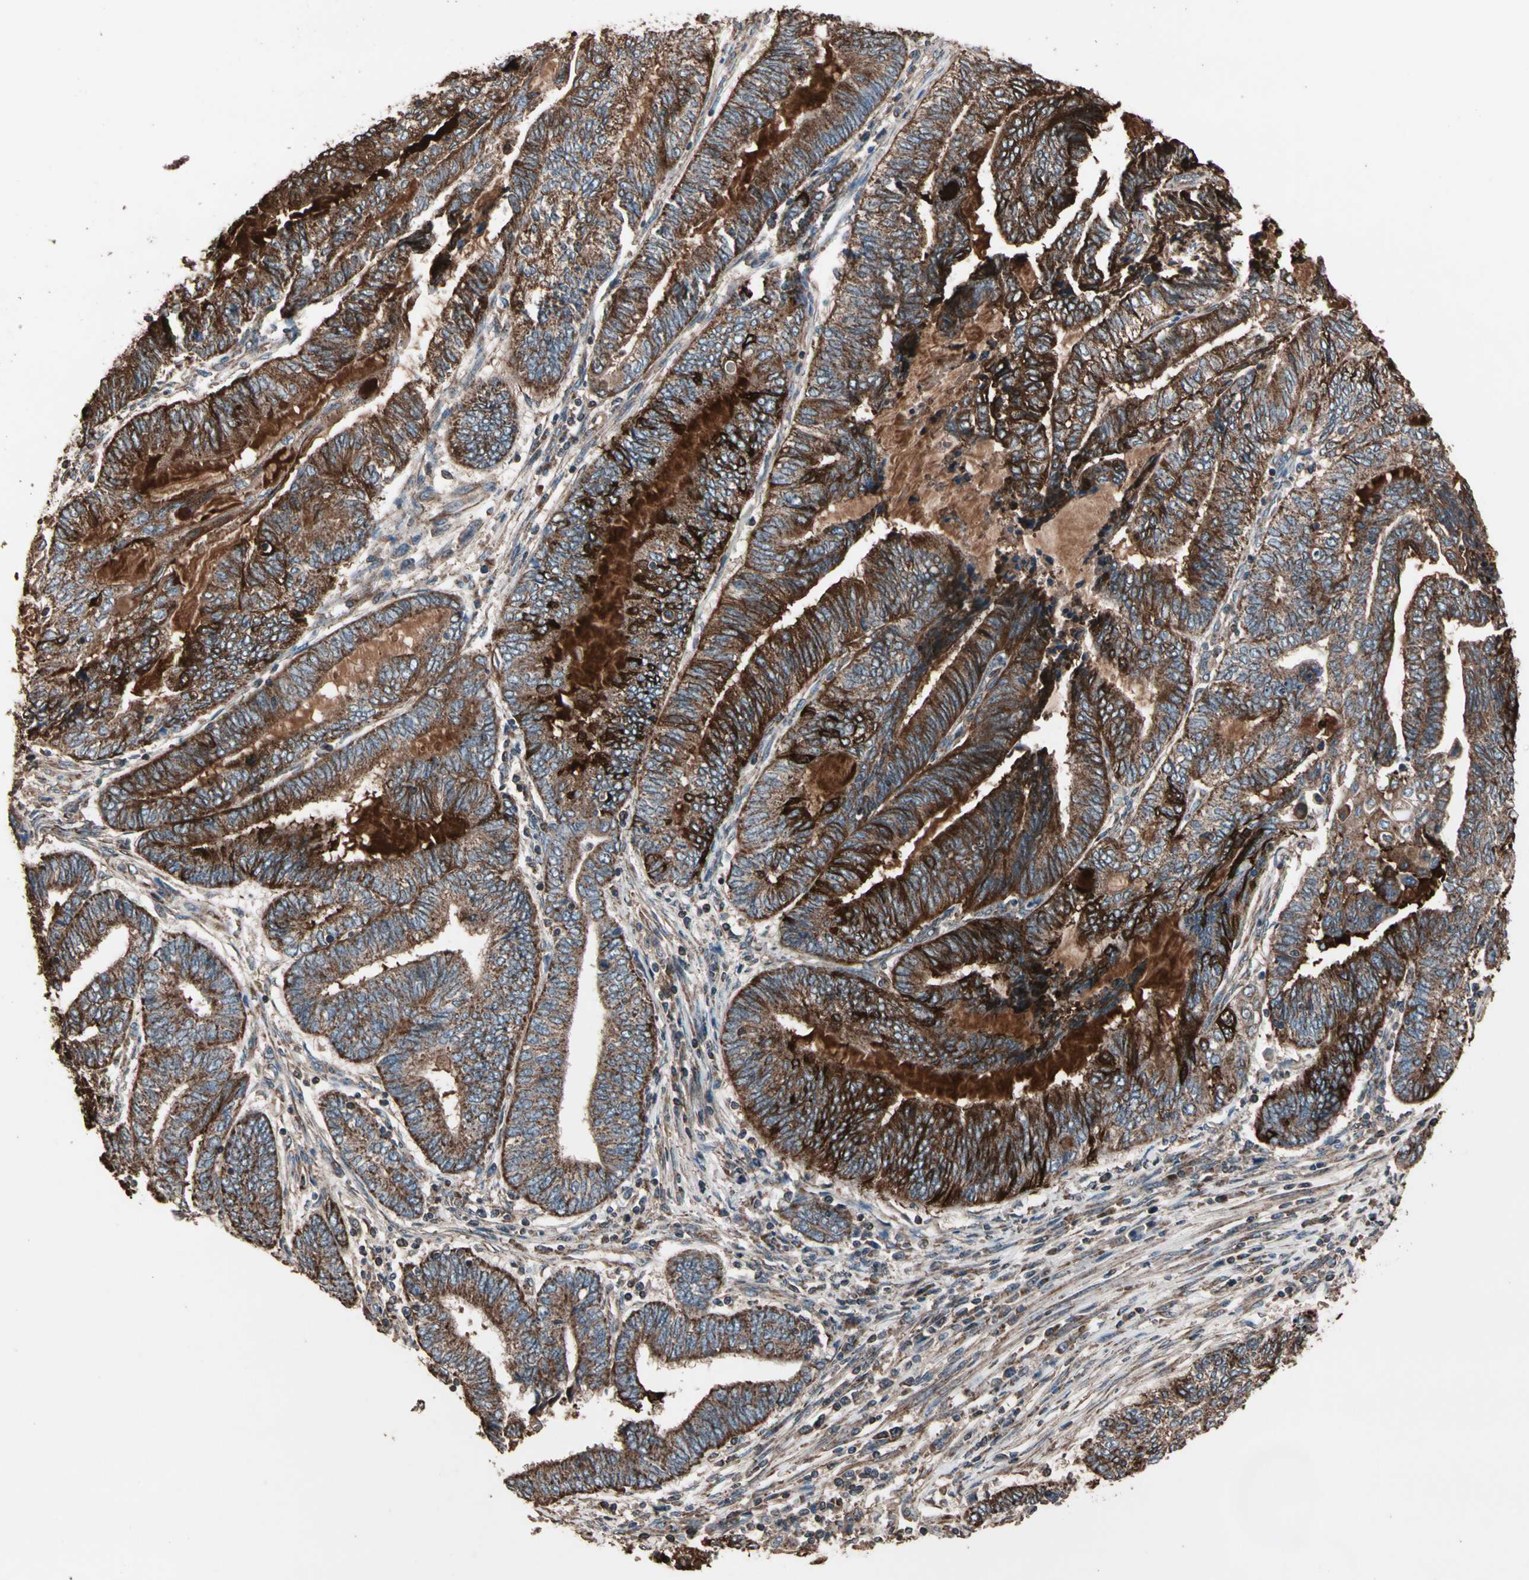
{"staining": {"intensity": "strong", "quantity": ">75%", "location": "cytoplasmic/membranous"}, "tissue": "endometrial cancer", "cell_type": "Tumor cells", "image_type": "cancer", "snomed": [{"axis": "morphology", "description": "Adenocarcinoma, NOS"}, {"axis": "topography", "description": "Uterus"}, {"axis": "topography", "description": "Endometrium"}], "caption": "Protein analysis of endometrial cancer tissue reveals strong cytoplasmic/membranous expression in about >75% of tumor cells.", "gene": "MRPL2", "patient": {"sex": "female", "age": 70}}